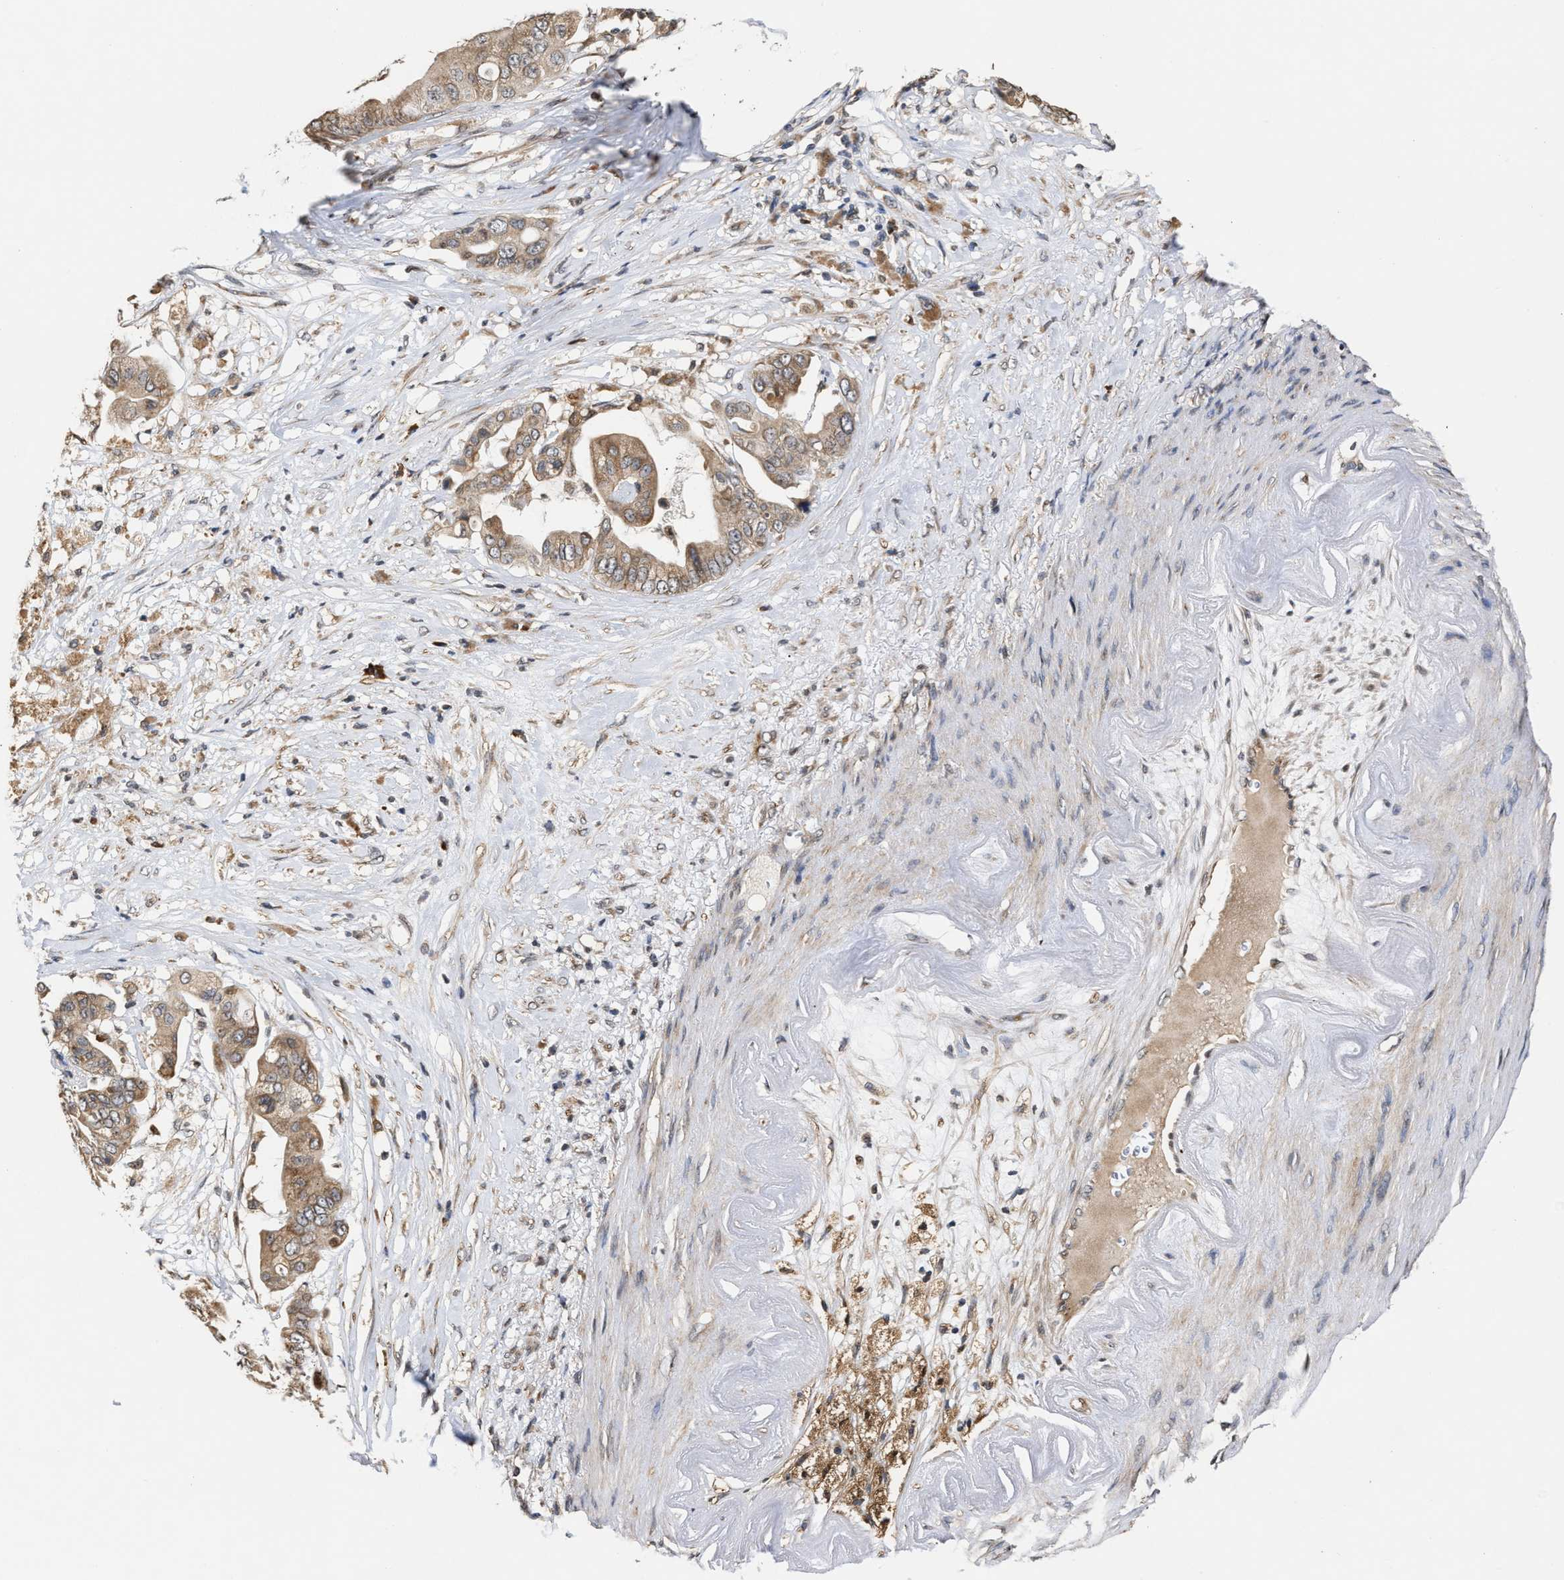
{"staining": {"intensity": "moderate", "quantity": ">75%", "location": "cytoplasmic/membranous"}, "tissue": "pancreatic cancer", "cell_type": "Tumor cells", "image_type": "cancer", "snomed": [{"axis": "morphology", "description": "Adenocarcinoma, NOS"}, {"axis": "topography", "description": "Pancreas"}], "caption": "Approximately >75% of tumor cells in human pancreatic cancer show moderate cytoplasmic/membranous protein positivity as visualized by brown immunohistochemical staining.", "gene": "SAR1A", "patient": {"sex": "female", "age": 75}}